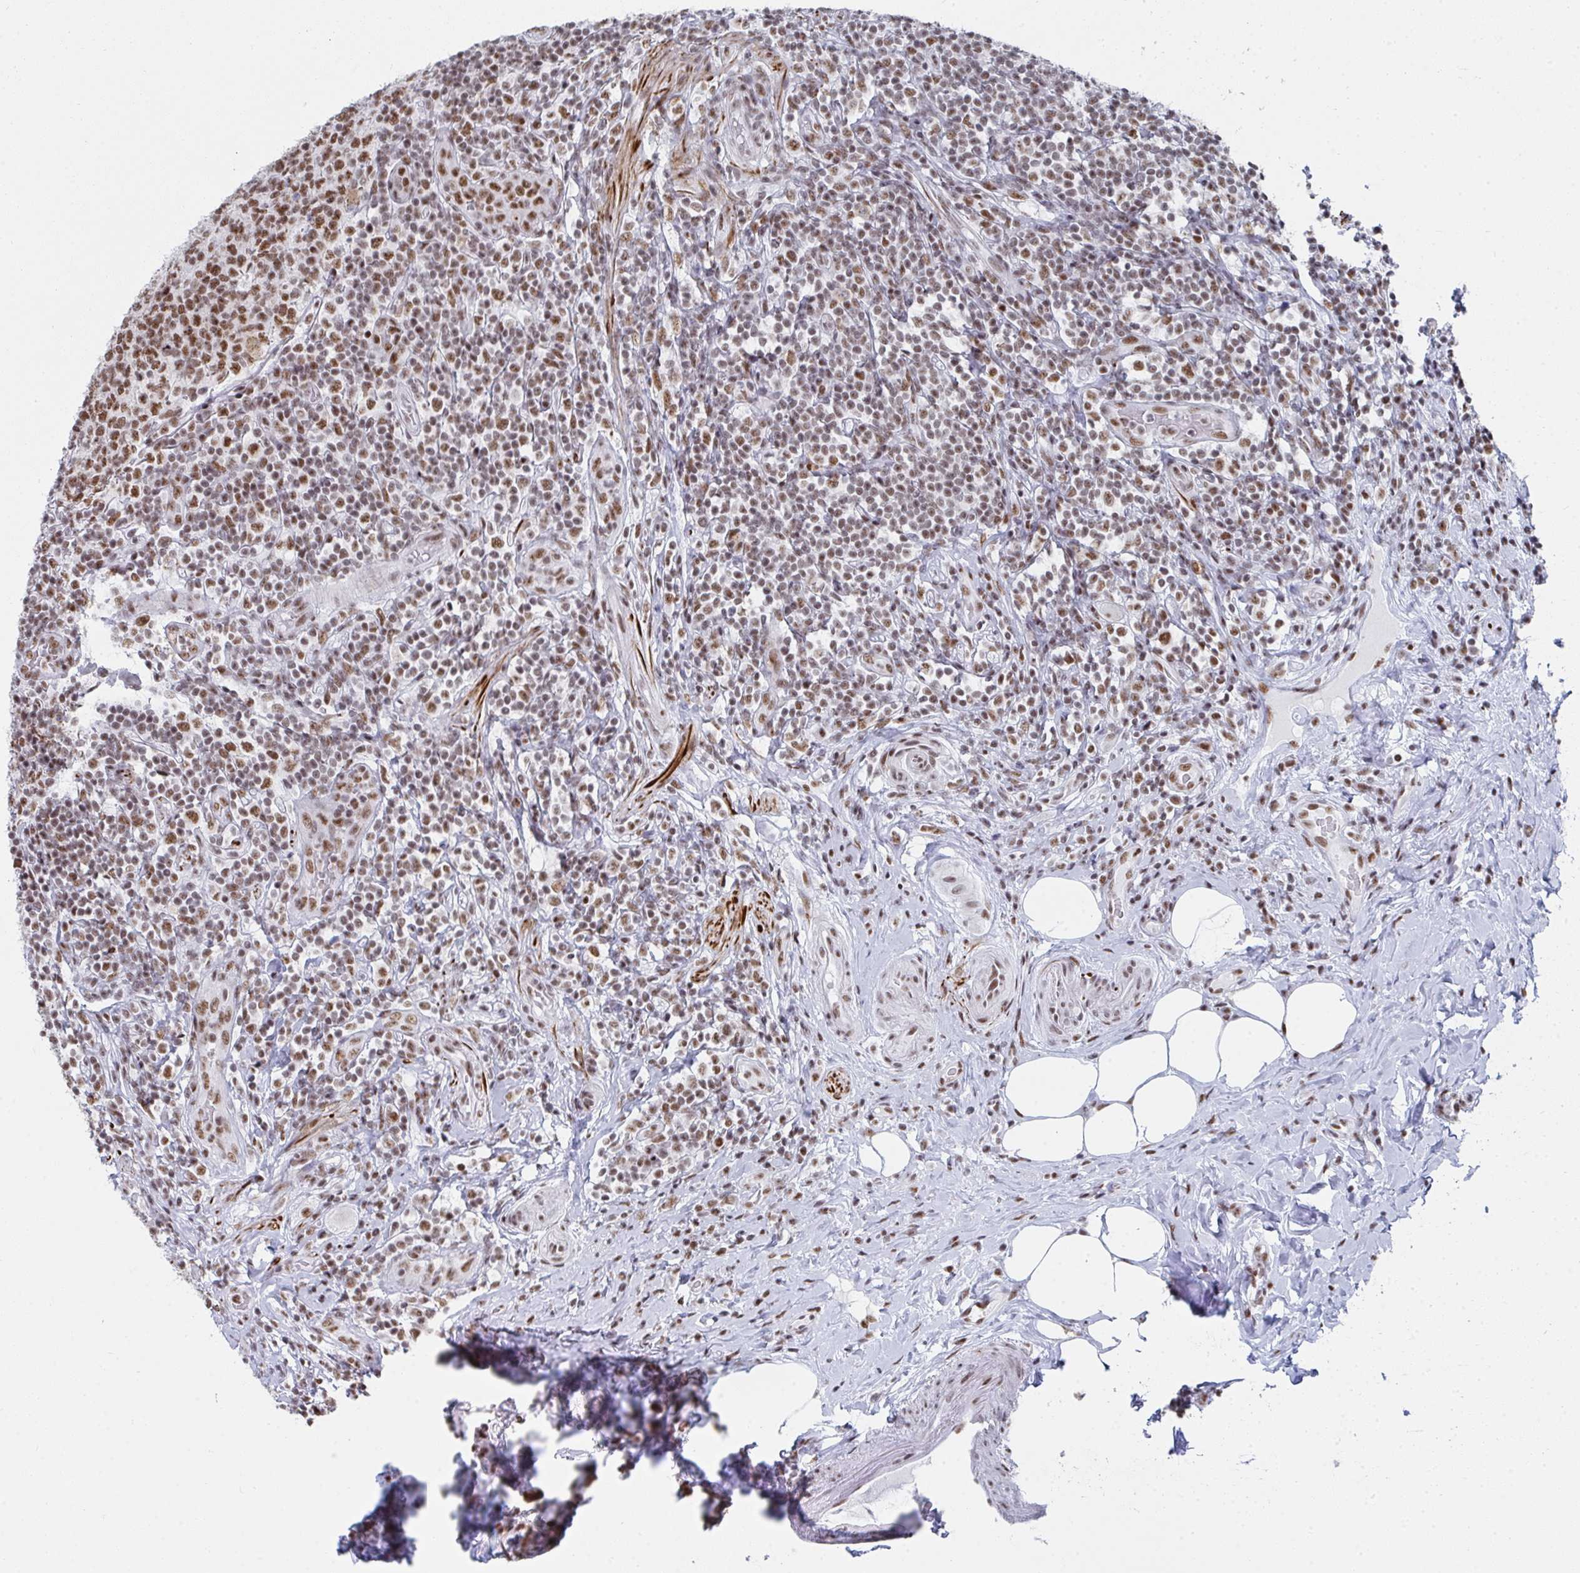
{"staining": {"intensity": "moderate", "quantity": ">75%", "location": "nuclear"}, "tissue": "appendix", "cell_type": "Glandular cells", "image_type": "normal", "snomed": [{"axis": "morphology", "description": "Normal tissue, NOS"}, {"axis": "topography", "description": "Appendix"}], "caption": "Protein analysis of benign appendix reveals moderate nuclear positivity in about >75% of glandular cells. The protein is shown in brown color, while the nuclei are stained blue.", "gene": "SNRNP70", "patient": {"sex": "female", "age": 43}}